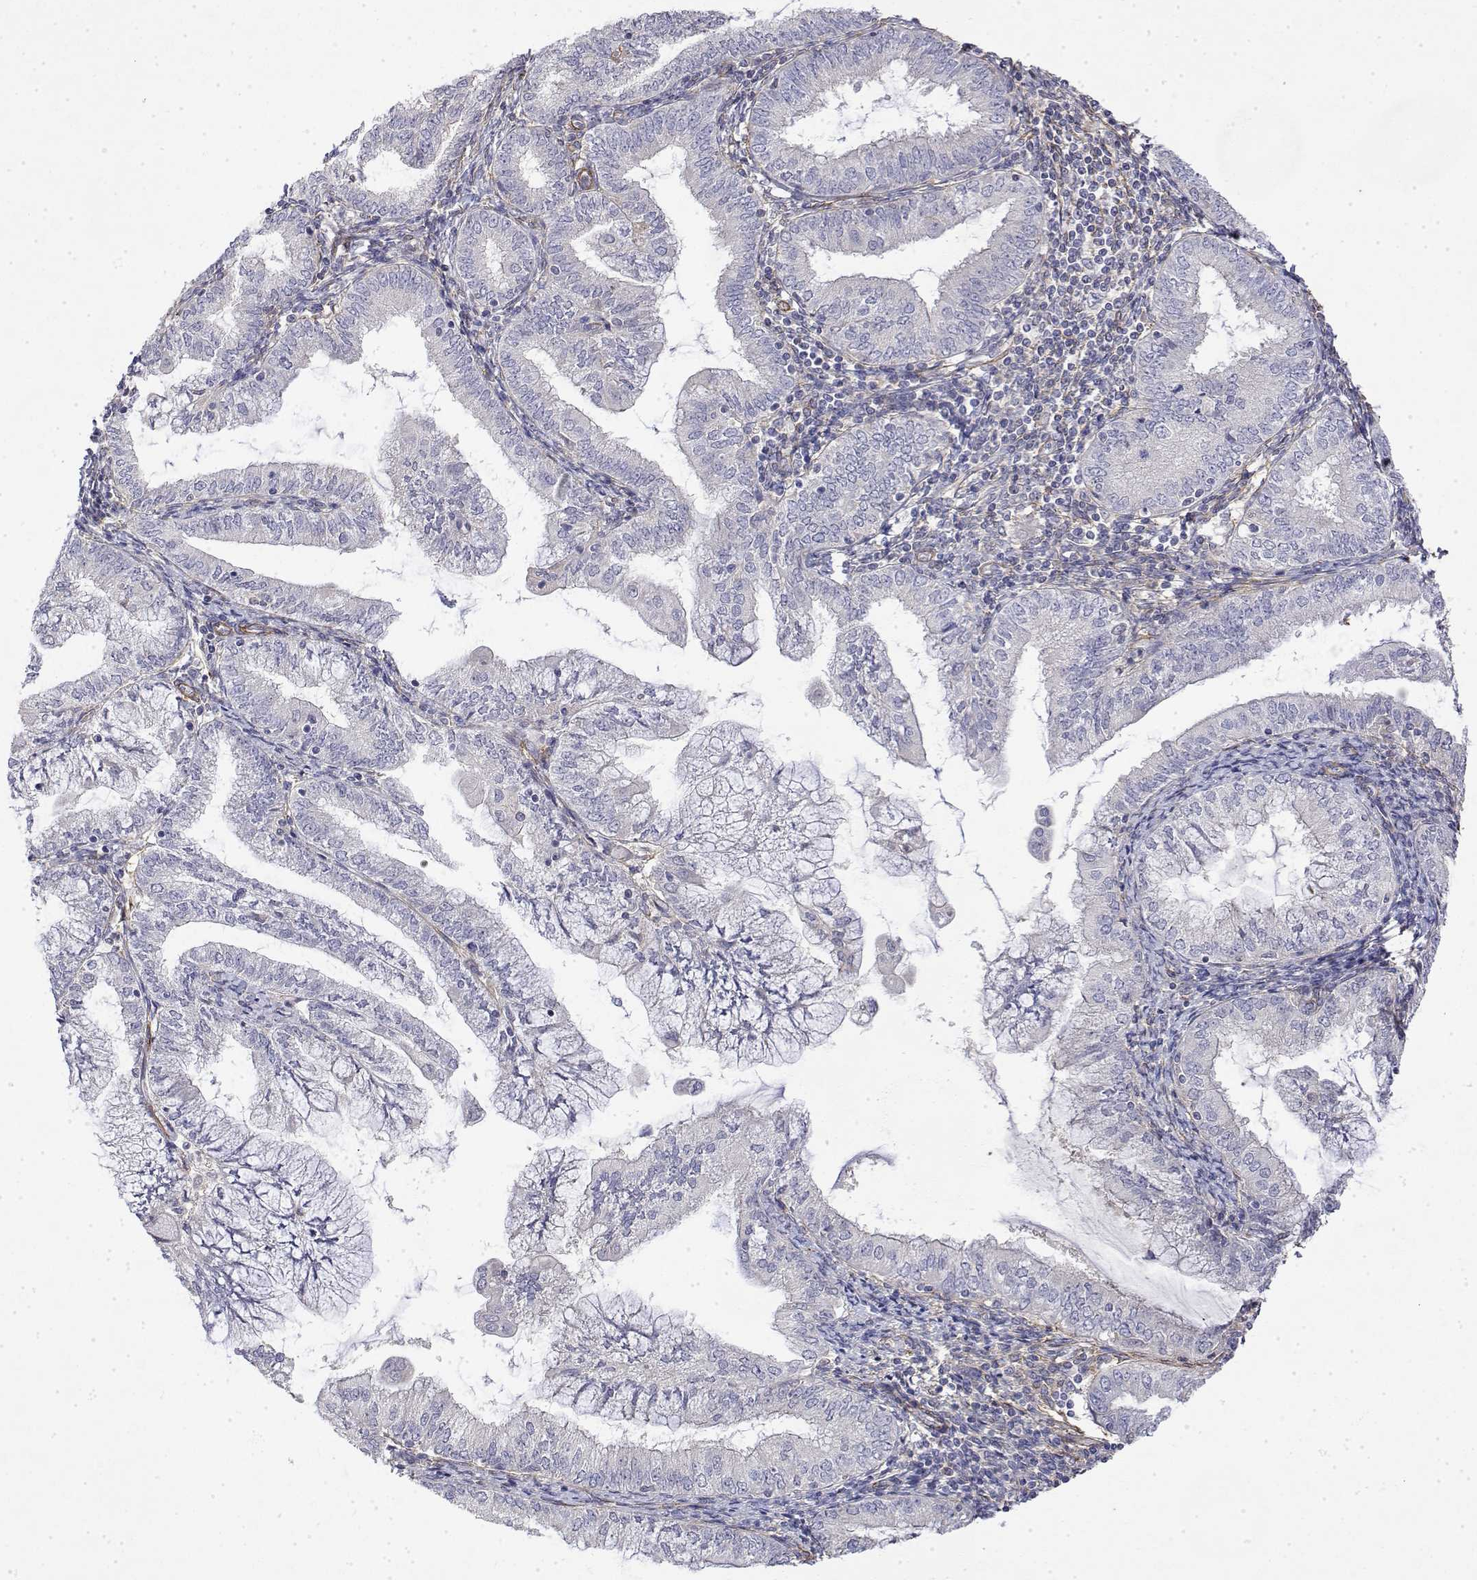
{"staining": {"intensity": "negative", "quantity": "none", "location": "none"}, "tissue": "endometrial cancer", "cell_type": "Tumor cells", "image_type": "cancer", "snomed": [{"axis": "morphology", "description": "Adenocarcinoma, NOS"}, {"axis": "topography", "description": "Endometrium"}], "caption": "The photomicrograph displays no staining of tumor cells in endometrial cancer (adenocarcinoma).", "gene": "SOWAHD", "patient": {"sex": "female", "age": 55}}